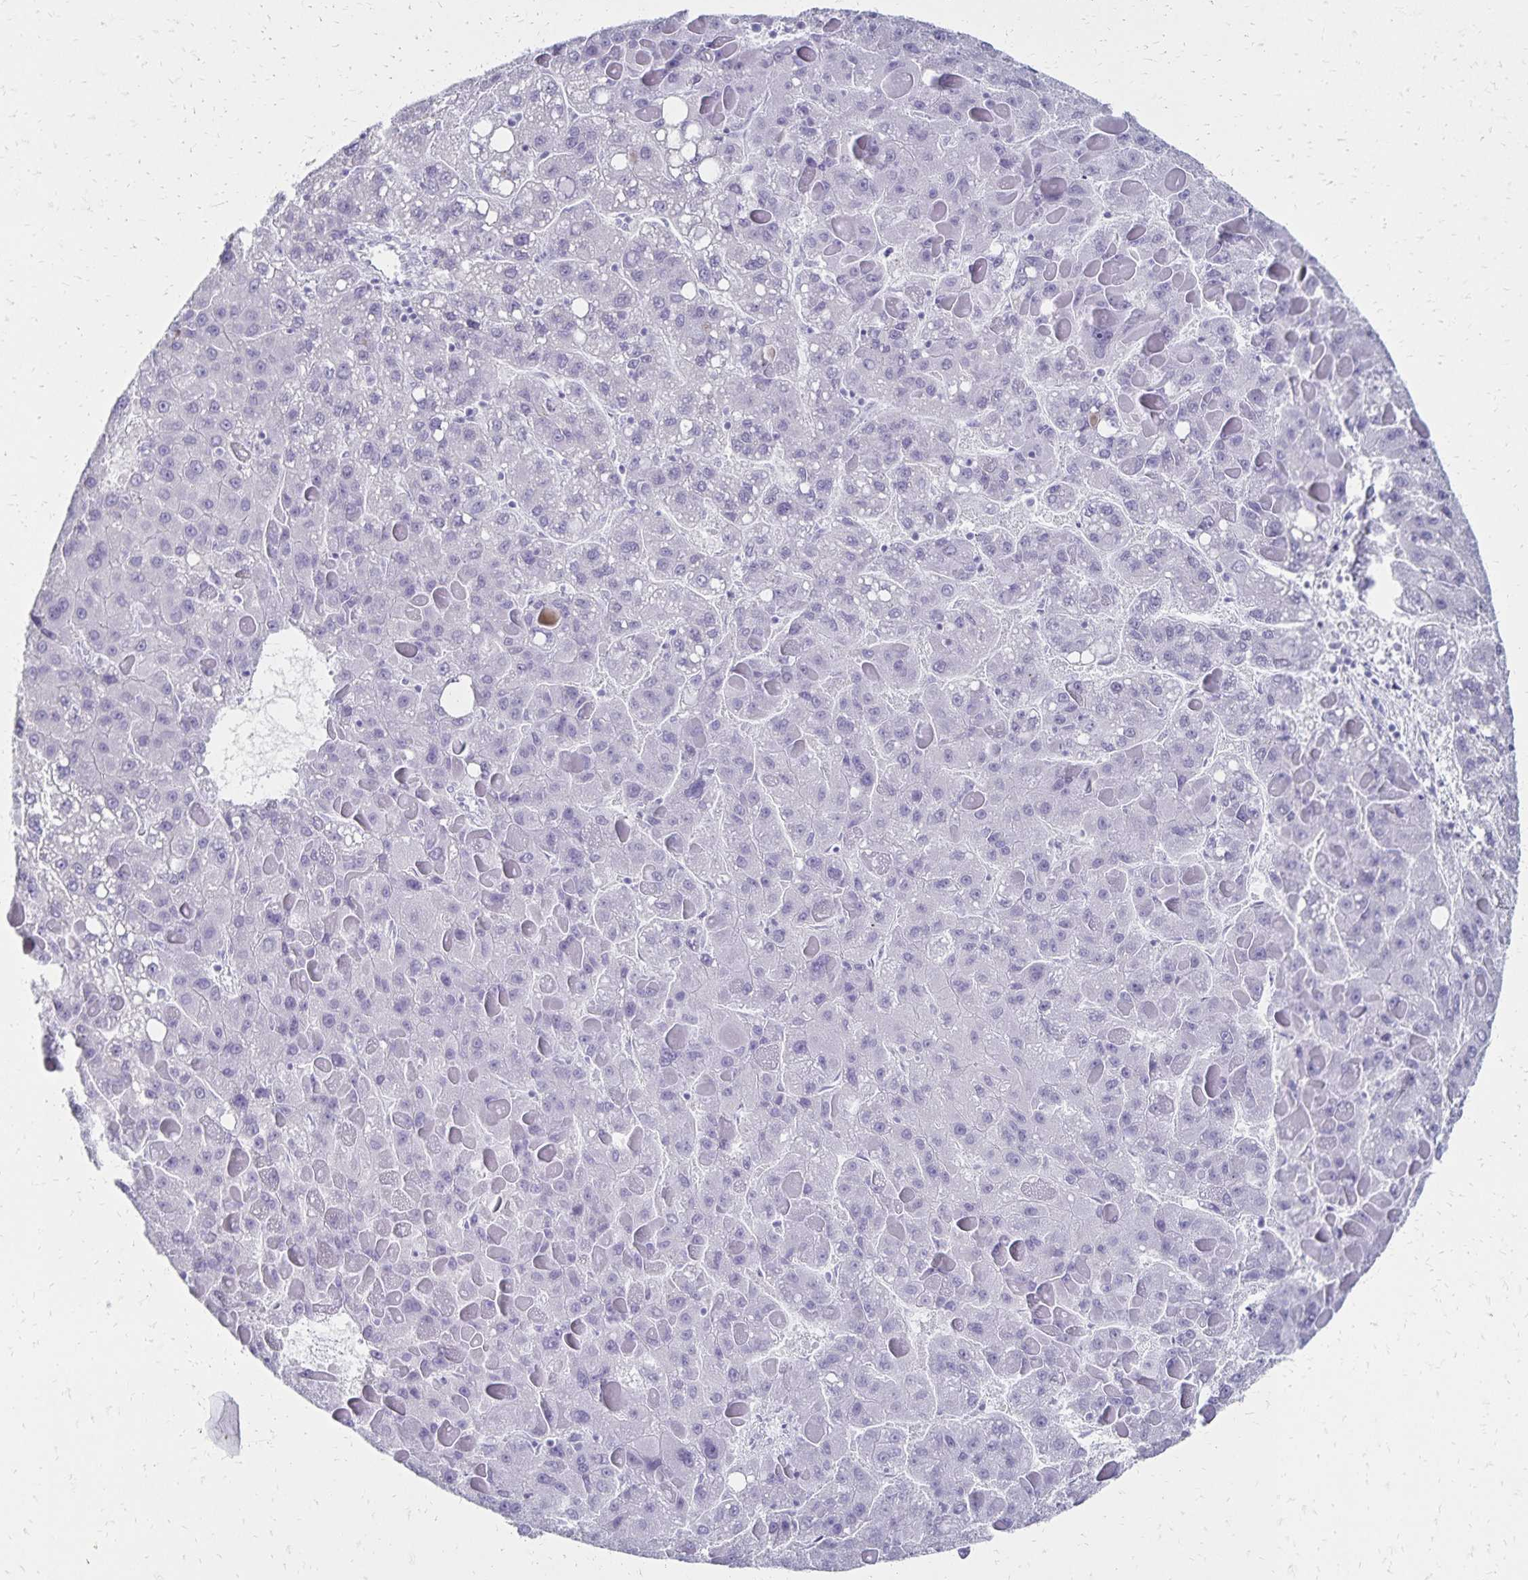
{"staining": {"intensity": "negative", "quantity": "none", "location": "none"}, "tissue": "liver cancer", "cell_type": "Tumor cells", "image_type": "cancer", "snomed": [{"axis": "morphology", "description": "Carcinoma, Hepatocellular, NOS"}, {"axis": "topography", "description": "Liver"}], "caption": "Tumor cells are negative for protein expression in human liver hepatocellular carcinoma.", "gene": "GIP", "patient": {"sex": "female", "age": 82}}